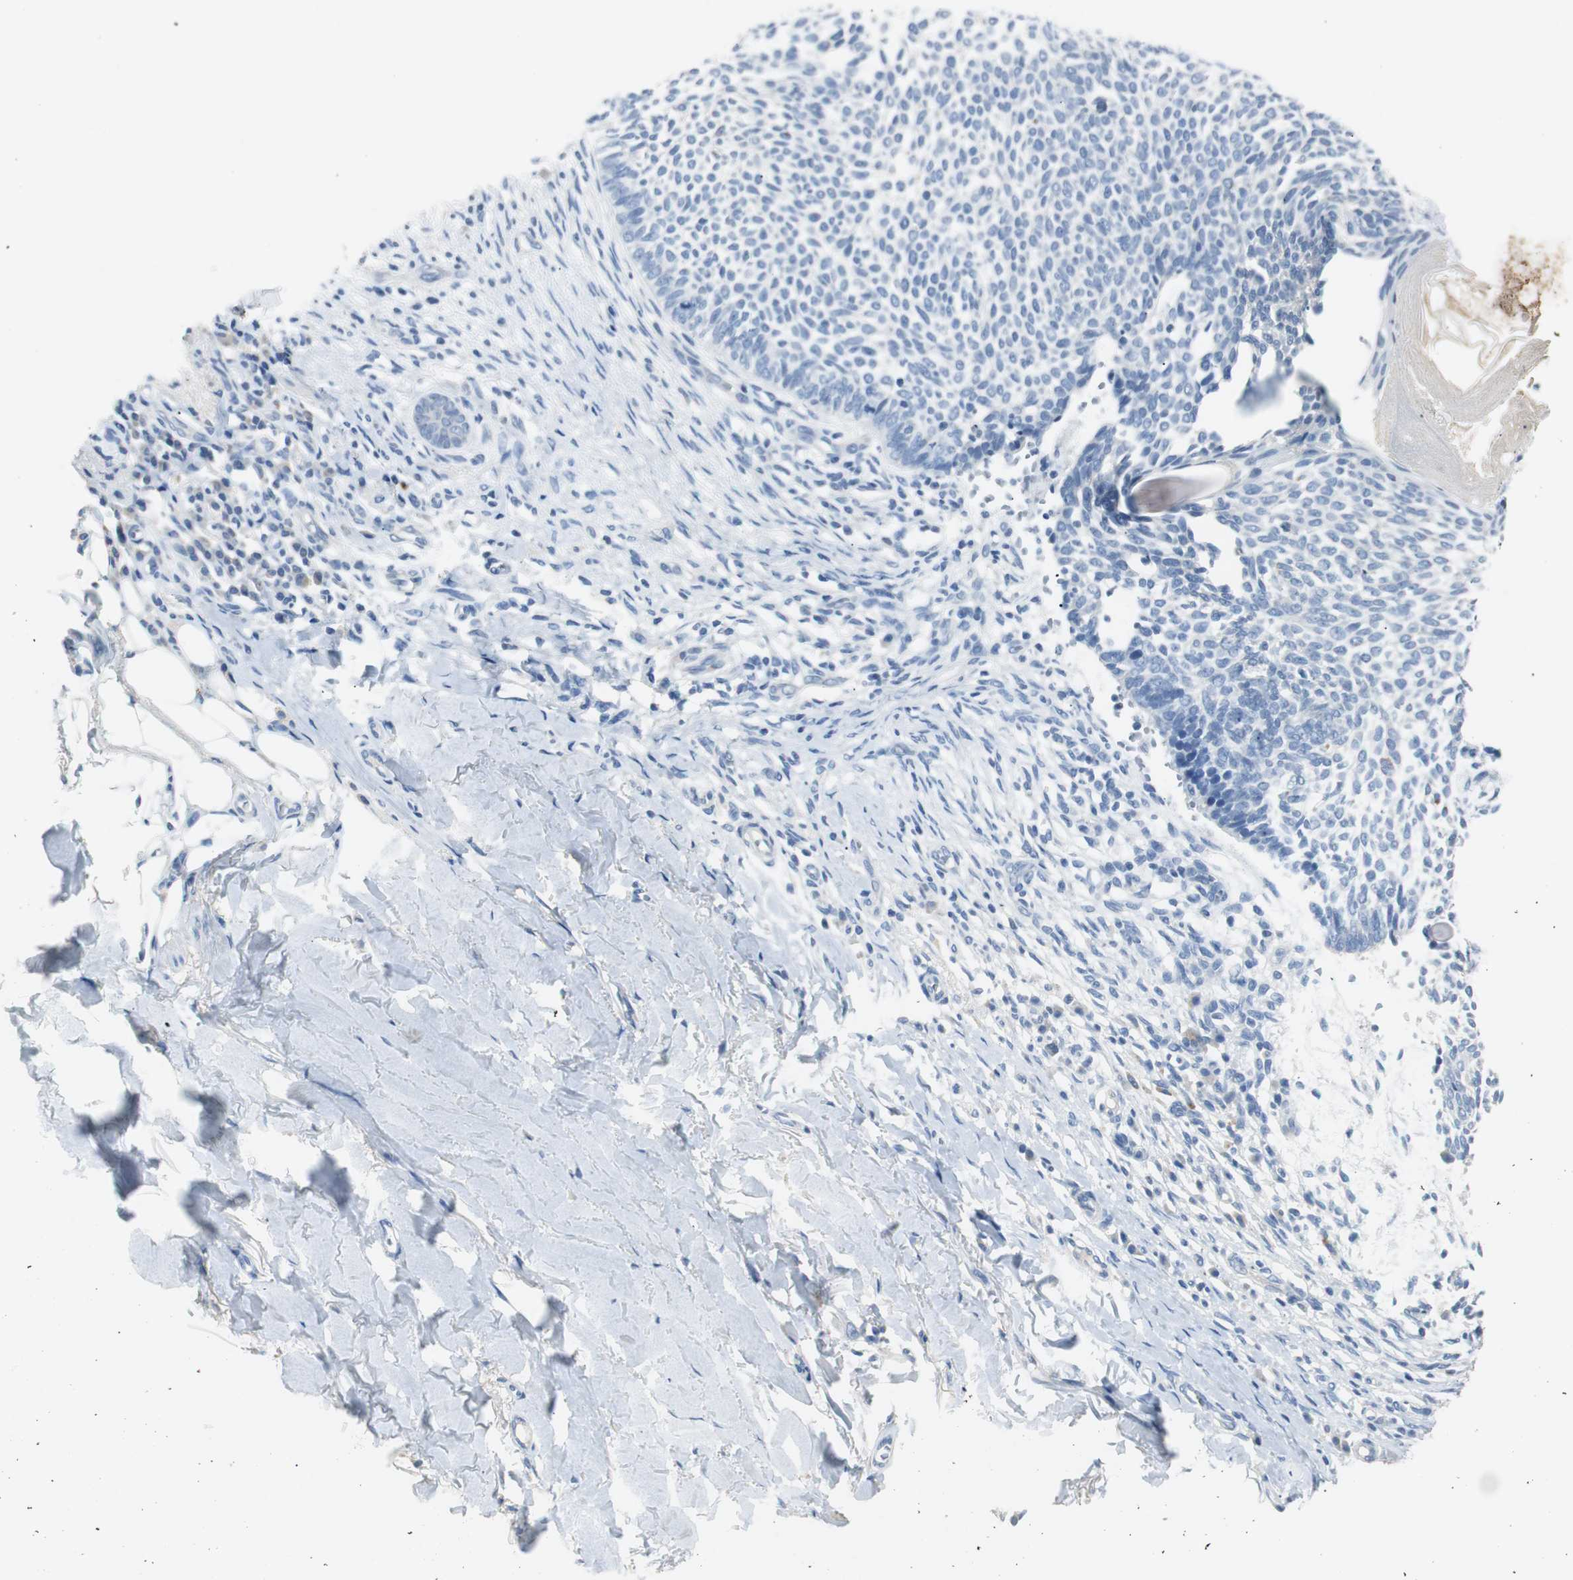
{"staining": {"intensity": "negative", "quantity": "none", "location": "none"}, "tissue": "skin cancer", "cell_type": "Tumor cells", "image_type": "cancer", "snomed": [{"axis": "morphology", "description": "Normal tissue, NOS"}, {"axis": "morphology", "description": "Basal cell carcinoma"}, {"axis": "topography", "description": "Skin"}], "caption": "Tumor cells are negative for brown protein staining in skin cancer.", "gene": "LRP2", "patient": {"sex": "male", "age": 87}}